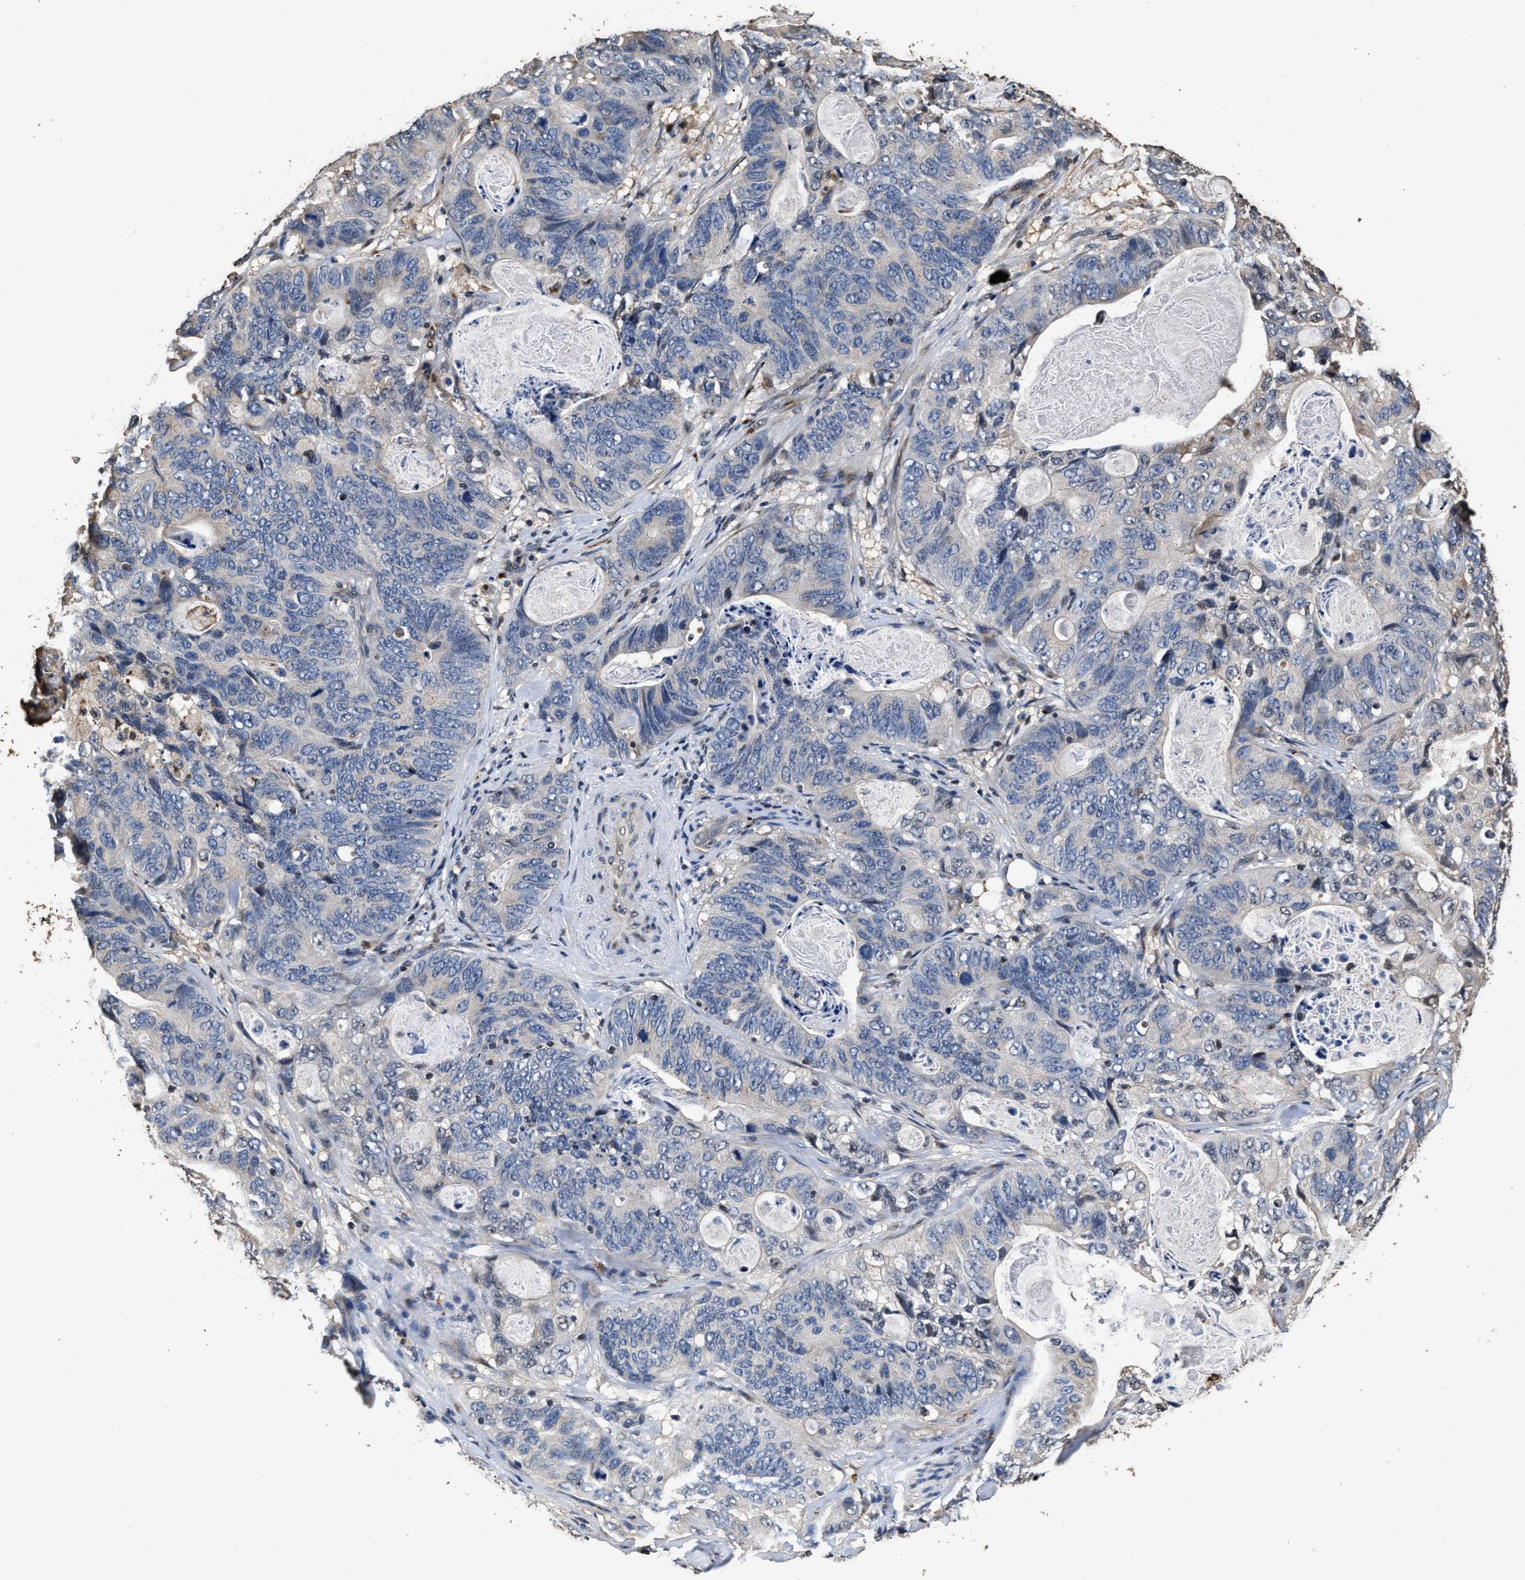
{"staining": {"intensity": "negative", "quantity": "none", "location": "none"}, "tissue": "stomach cancer", "cell_type": "Tumor cells", "image_type": "cancer", "snomed": [{"axis": "morphology", "description": "Normal tissue, NOS"}, {"axis": "morphology", "description": "Adenocarcinoma, NOS"}, {"axis": "topography", "description": "Stomach"}], "caption": "Tumor cells are negative for brown protein staining in stomach cancer. (DAB (3,3'-diaminobenzidine) immunohistochemistry with hematoxylin counter stain).", "gene": "TPST2", "patient": {"sex": "female", "age": 89}}